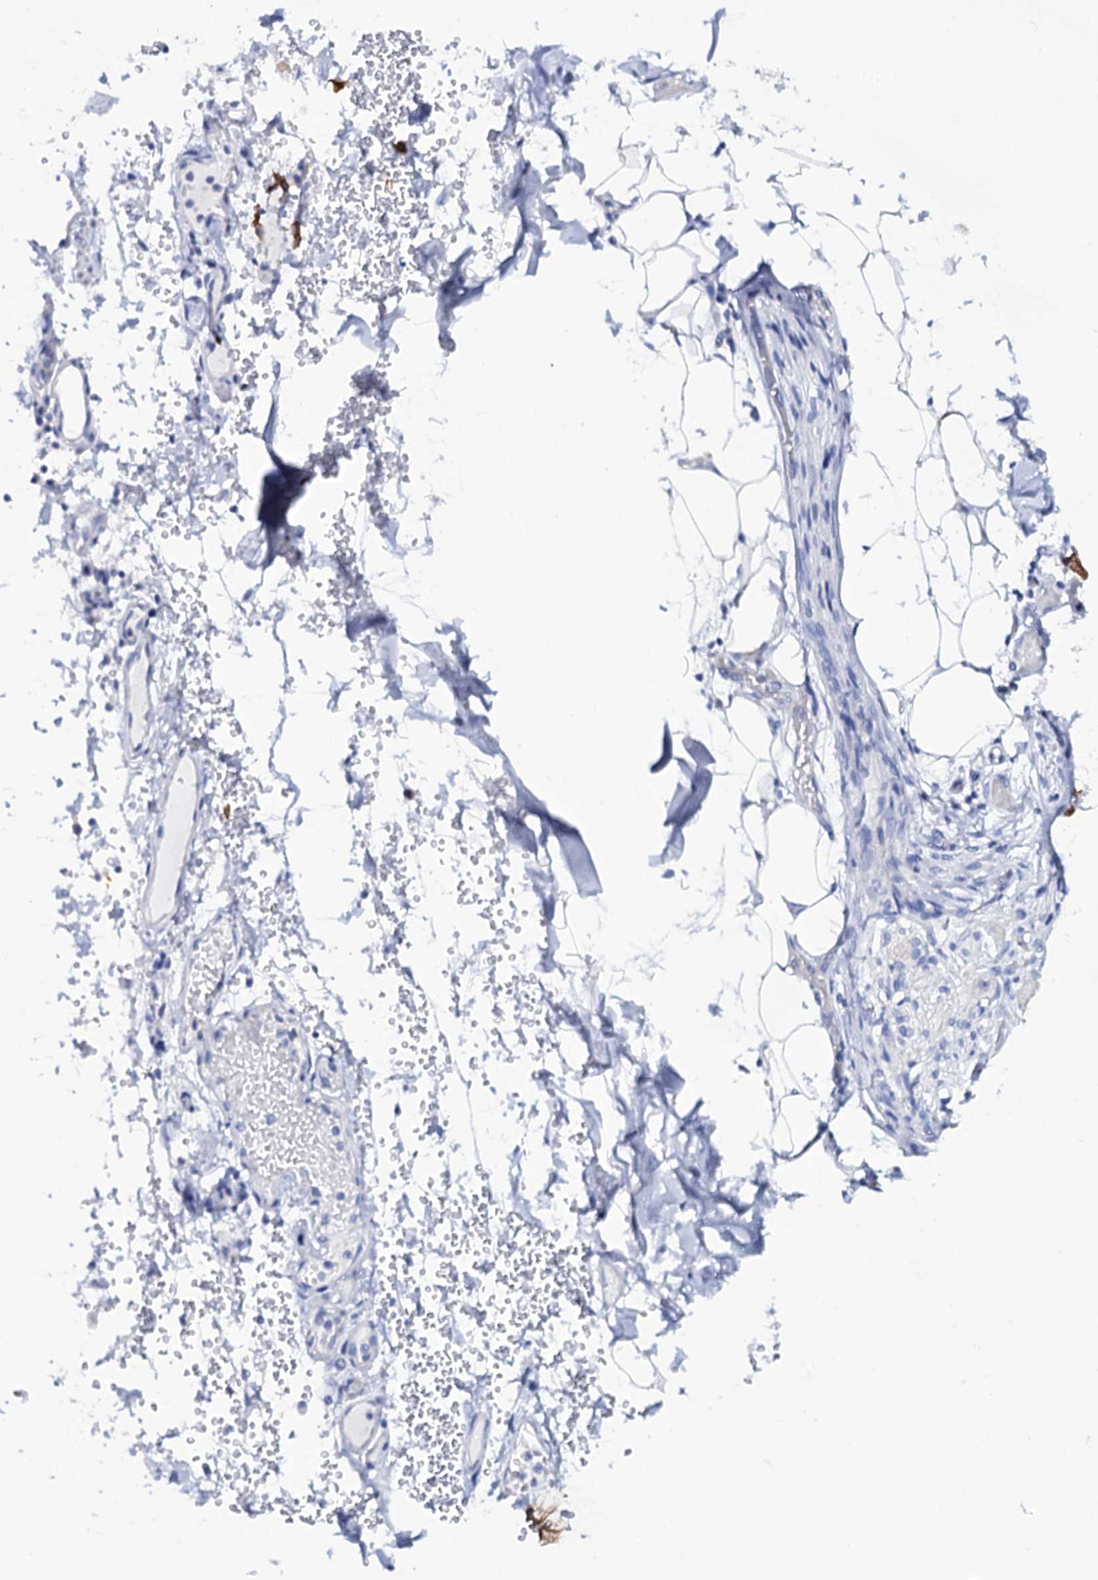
{"staining": {"intensity": "negative", "quantity": "none", "location": "none"}, "tissue": "adipose tissue", "cell_type": "Adipocytes", "image_type": "normal", "snomed": [{"axis": "morphology", "description": "Normal tissue, NOS"}, {"axis": "topography", "description": "Lymph node"}, {"axis": "topography", "description": "Cartilage tissue"}, {"axis": "topography", "description": "Bronchus"}], "caption": "High power microscopy photomicrograph of an immunohistochemistry (IHC) micrograph of normal adipose tissue, revealing no significant staining in adipocytes.", "gene": "RAB3IP", "patient": {"sex": "male", "age": 63}}